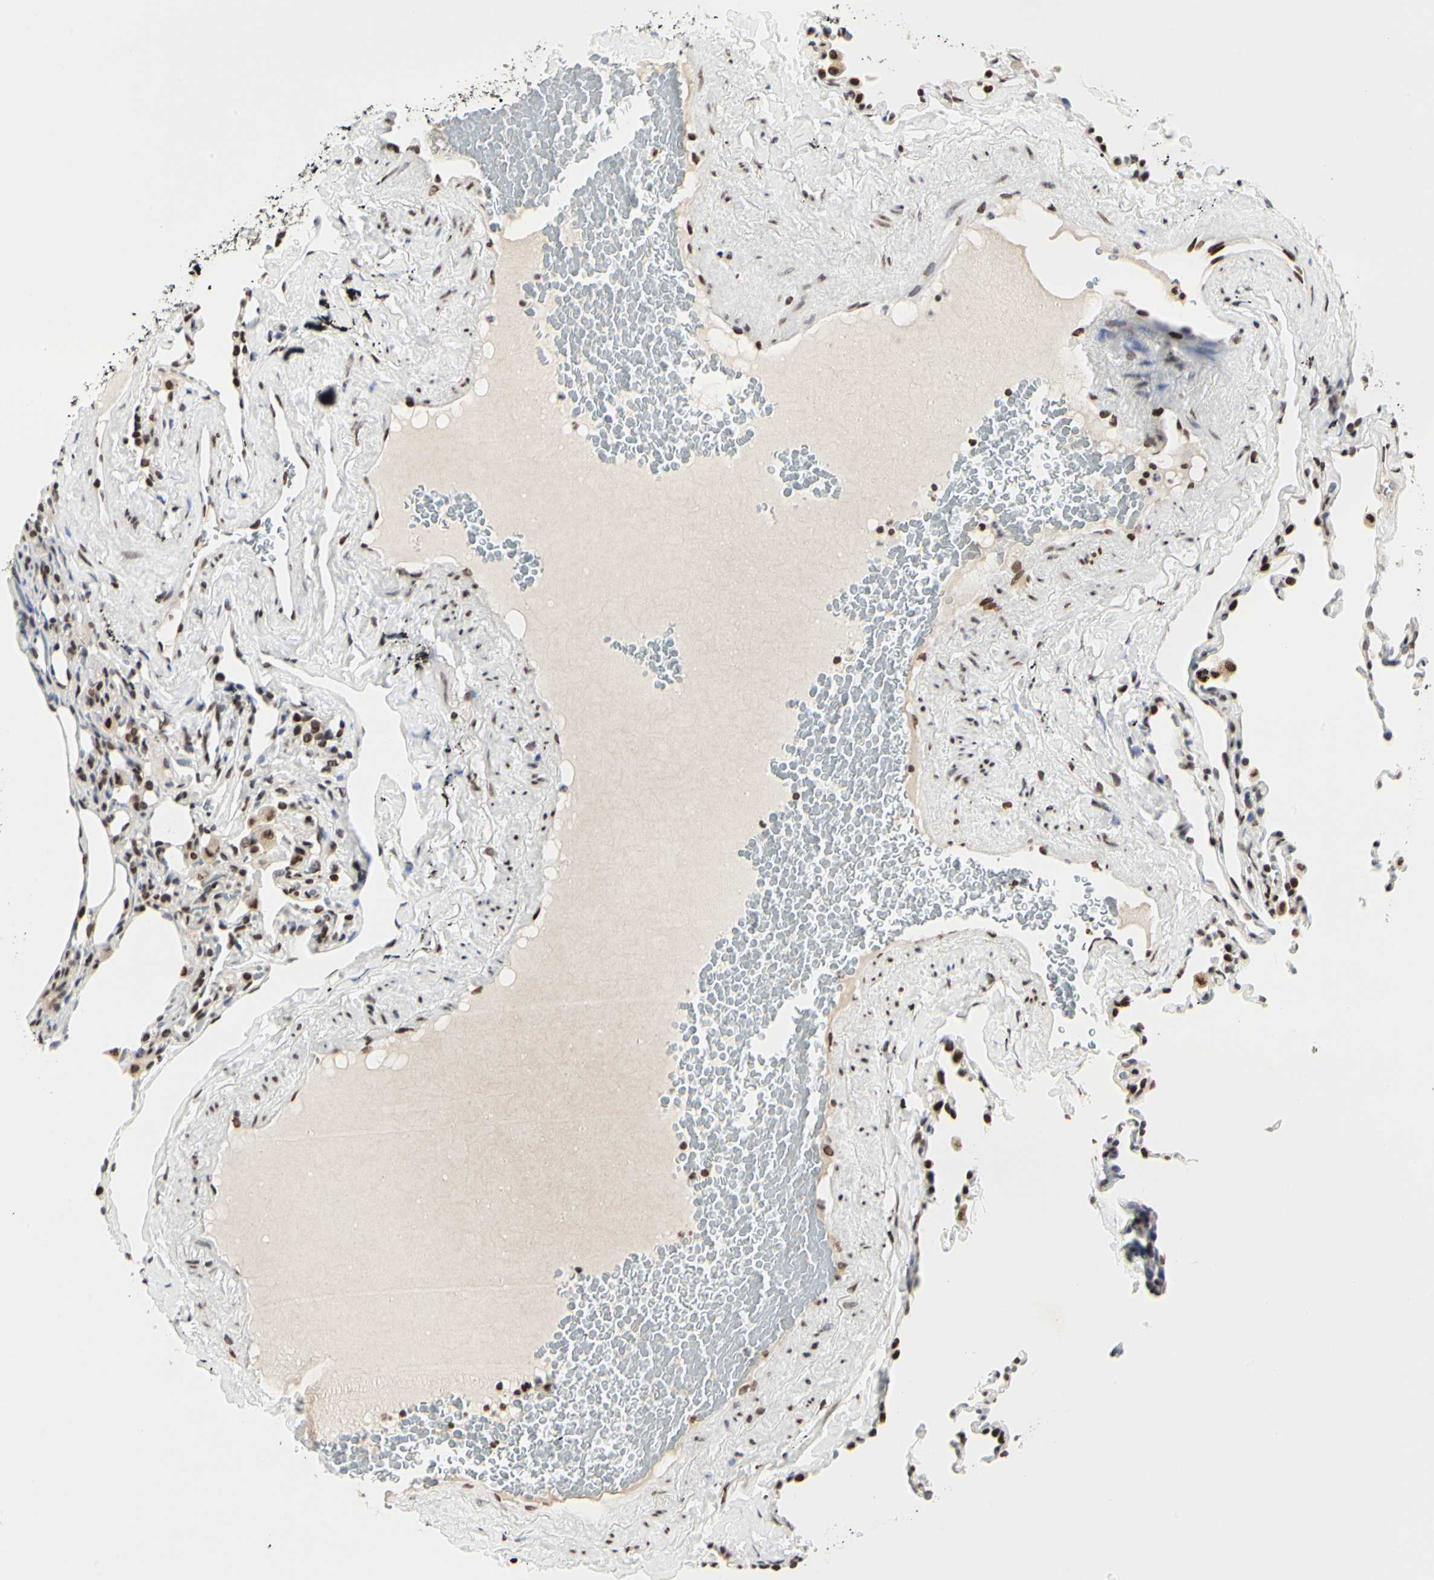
{"staining": {"intensity": "moderate", "quantity": ">75%", "location": "nuclear"}, "tissue": "lung", "cell_type": "Alveolar cells", "image_type": "normal", "snomed": [{"axis": "morphology", "description": "Normal tissue, NOS"}, {"axis": "morphology", "description": "Soft tissue tumor metastatic"}, {"axis": "topography", "description": "Lung"}], "caption": "Alveolar cells show medium levels of moderate nuclear staining in approximately >75% of cells in normal lung.", "gene": "PRMT3", "patient": {"sex": "male", "age": 59}}